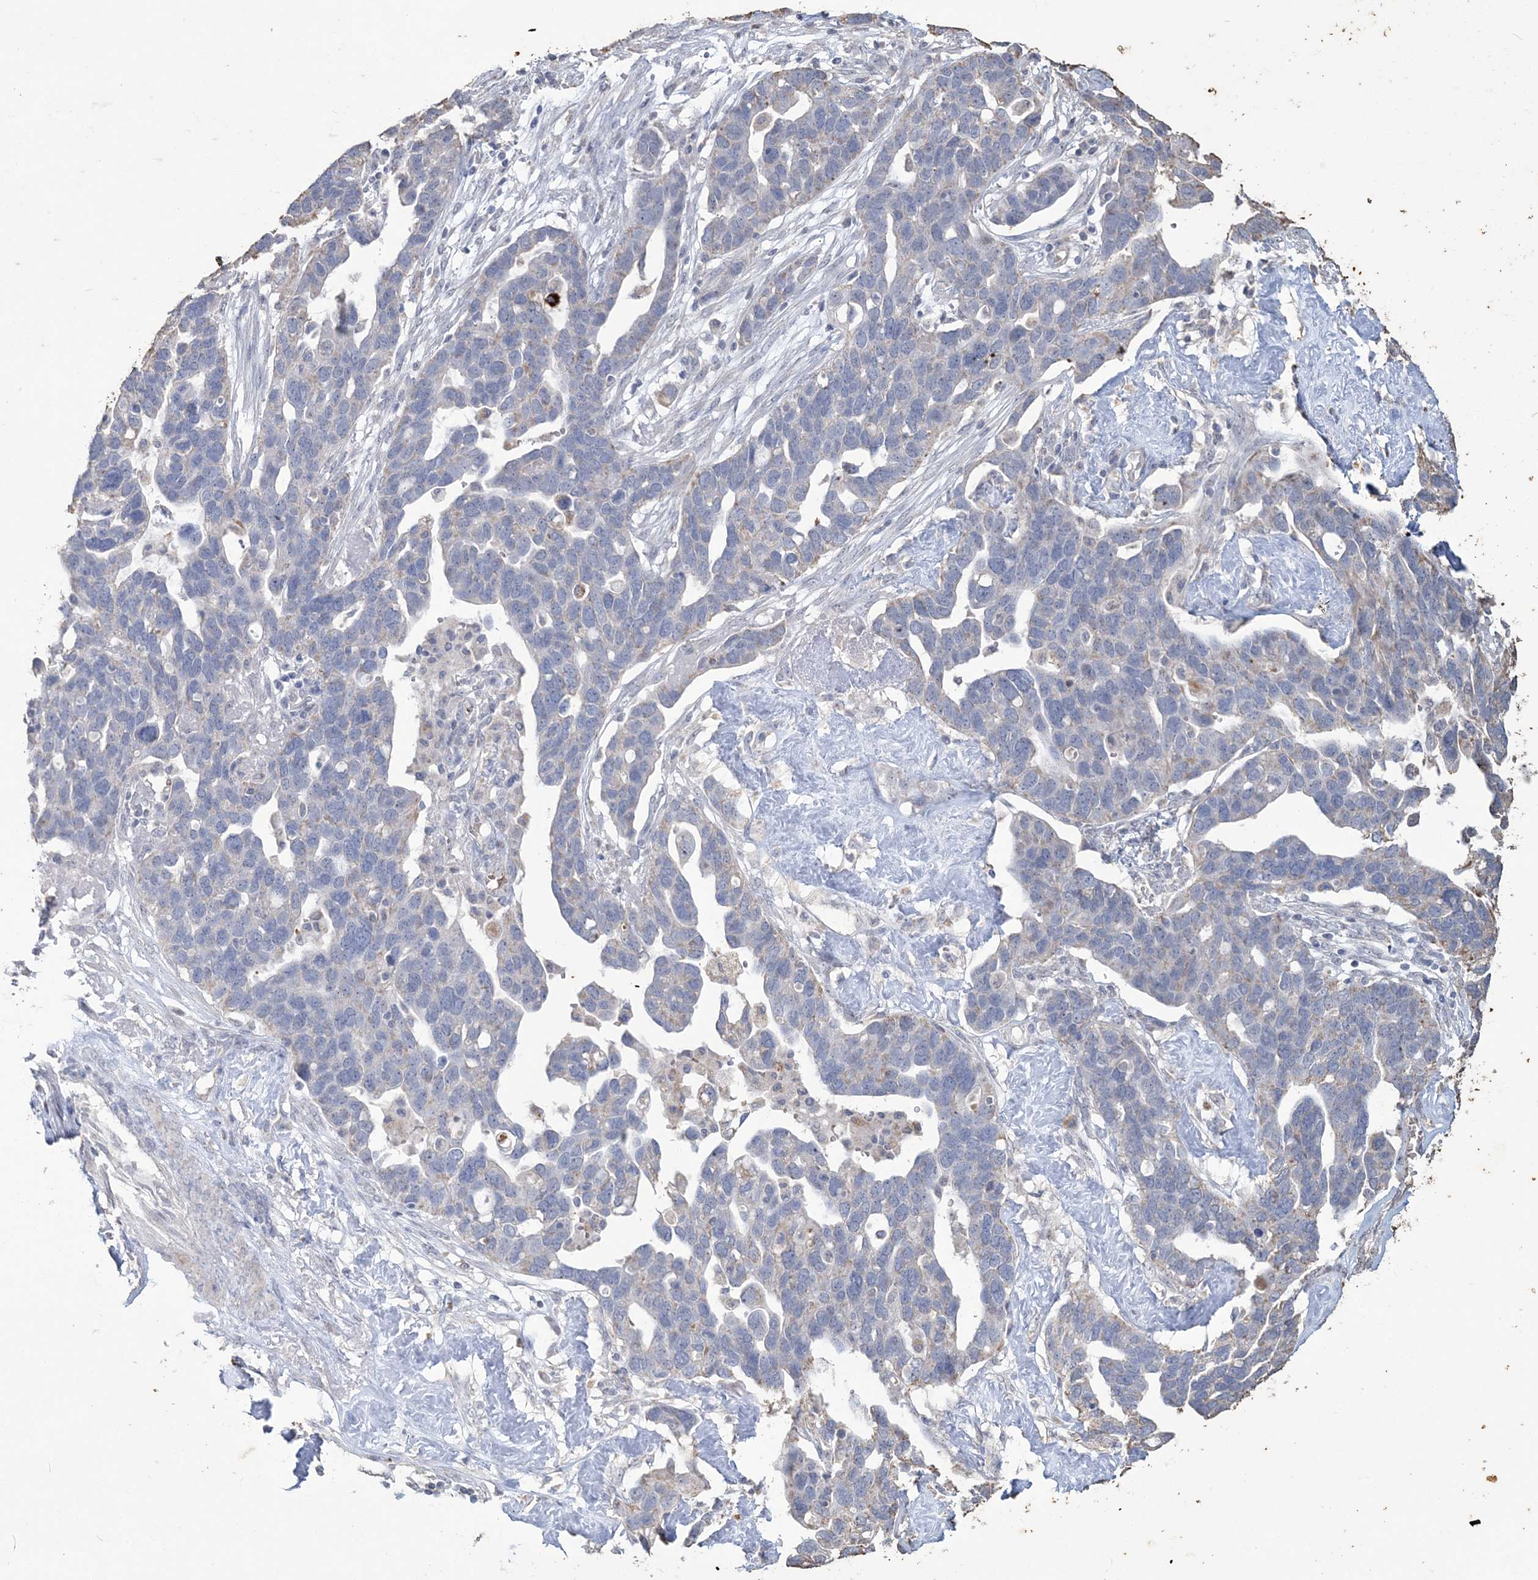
{"staining": {"intensity": "weak", "quantity": "<25%", "location": "cytoplasmic/membranous"}, "tissue": "ovarian cancer", "cell_type": "Tumor cells", "image_type": "cancer", "snomed": [{"axis": "morphology", "description": "Cystadenocarcinoma, serous, NOS"}, {"axis": "topography", "description": "Ovary"}], "caption": "Human serous cystadenocarcinoma (ovarian) stained for a protein using immunohistochemistry shows no staining in tumor cells.", "gene": "SFMBT2", "patient": {"sex": "female", "age": 54}}